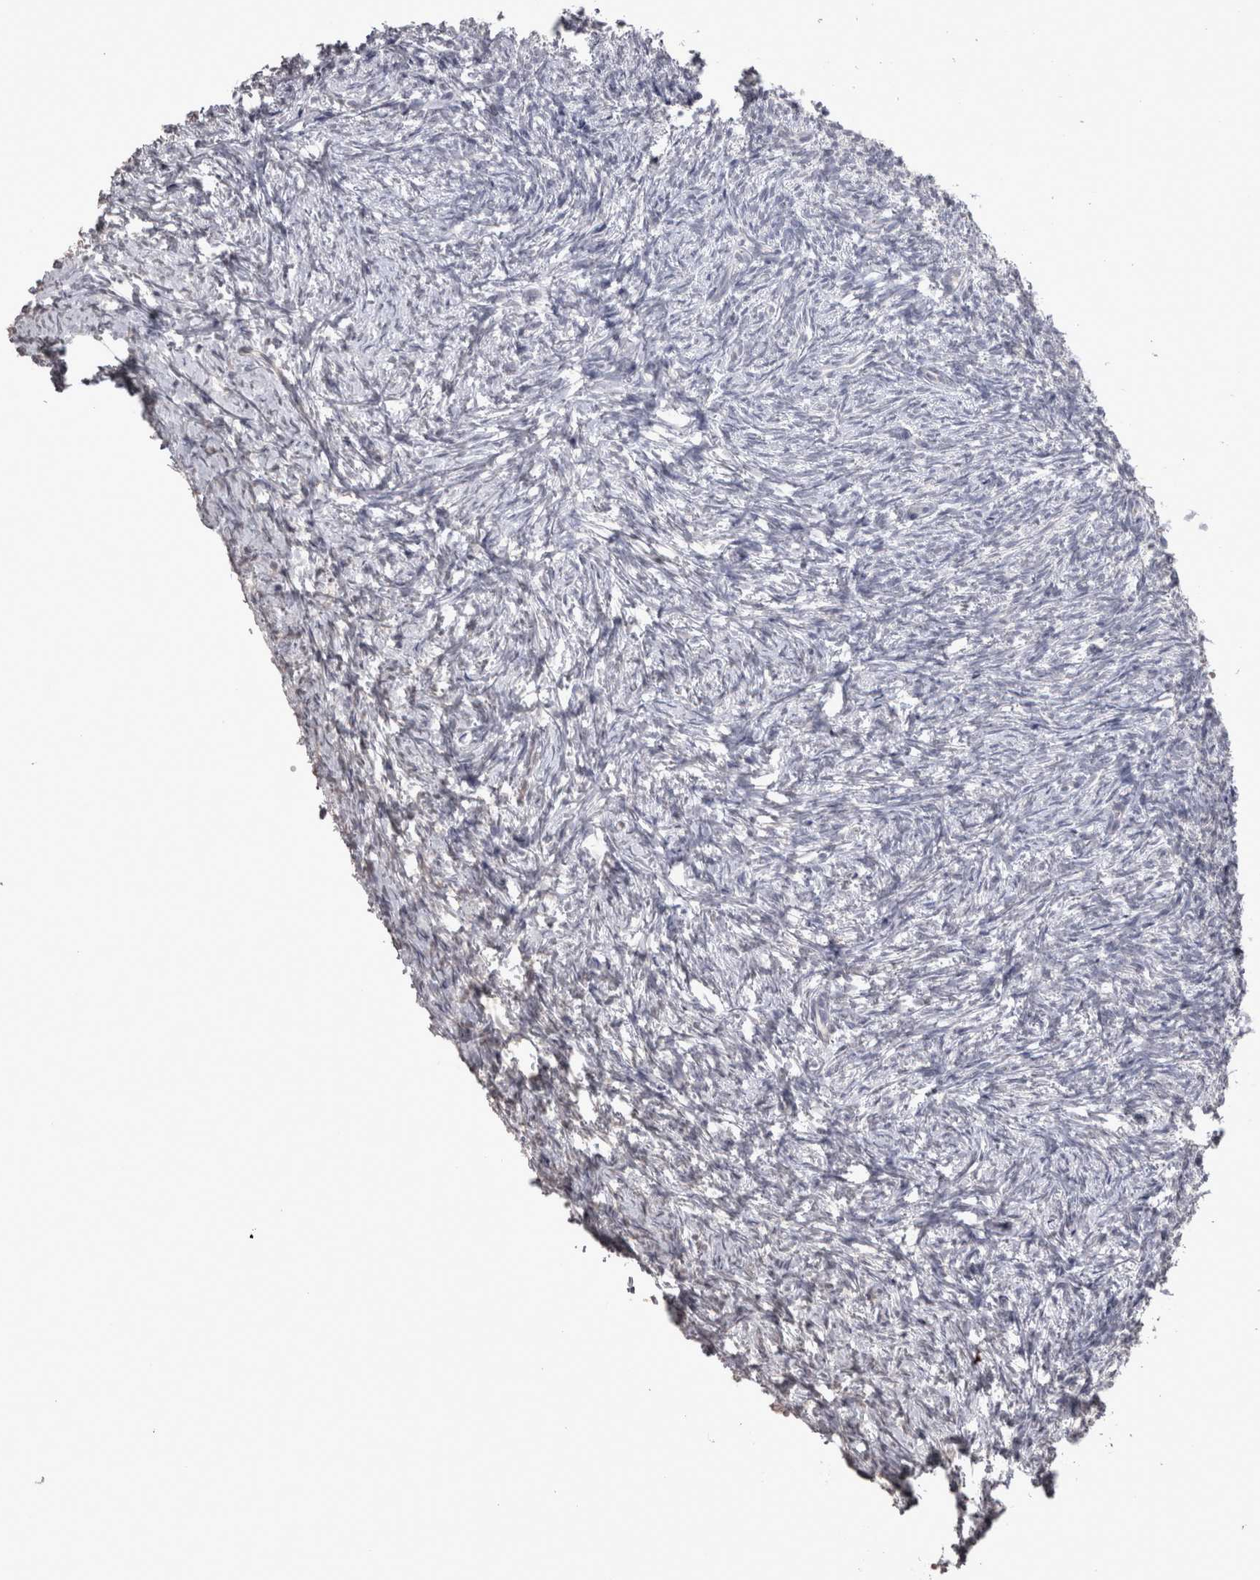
{"staining": {"intensity": "weak", "quantity": "<25%", "location": "cytoplasmic/membranous"}, "tissue": "ovary", "cell_type": "Follicle cells", "image_type": "normal", "snomed": [{"axis": "morphology", "description": "Normal tissue, NOS"}, {"axis": "topography", "description": "Ovary"}], "caption": "Benign ovary was stained to show a protein in brown. There is no significant expression in follicle cells. (DAB (3,3'-diaminobenzidine) IHC visualized using brightfield microscopy, high magnification).", "gene": "LAX1", "patient": {"sex": "female", "age": 41}}